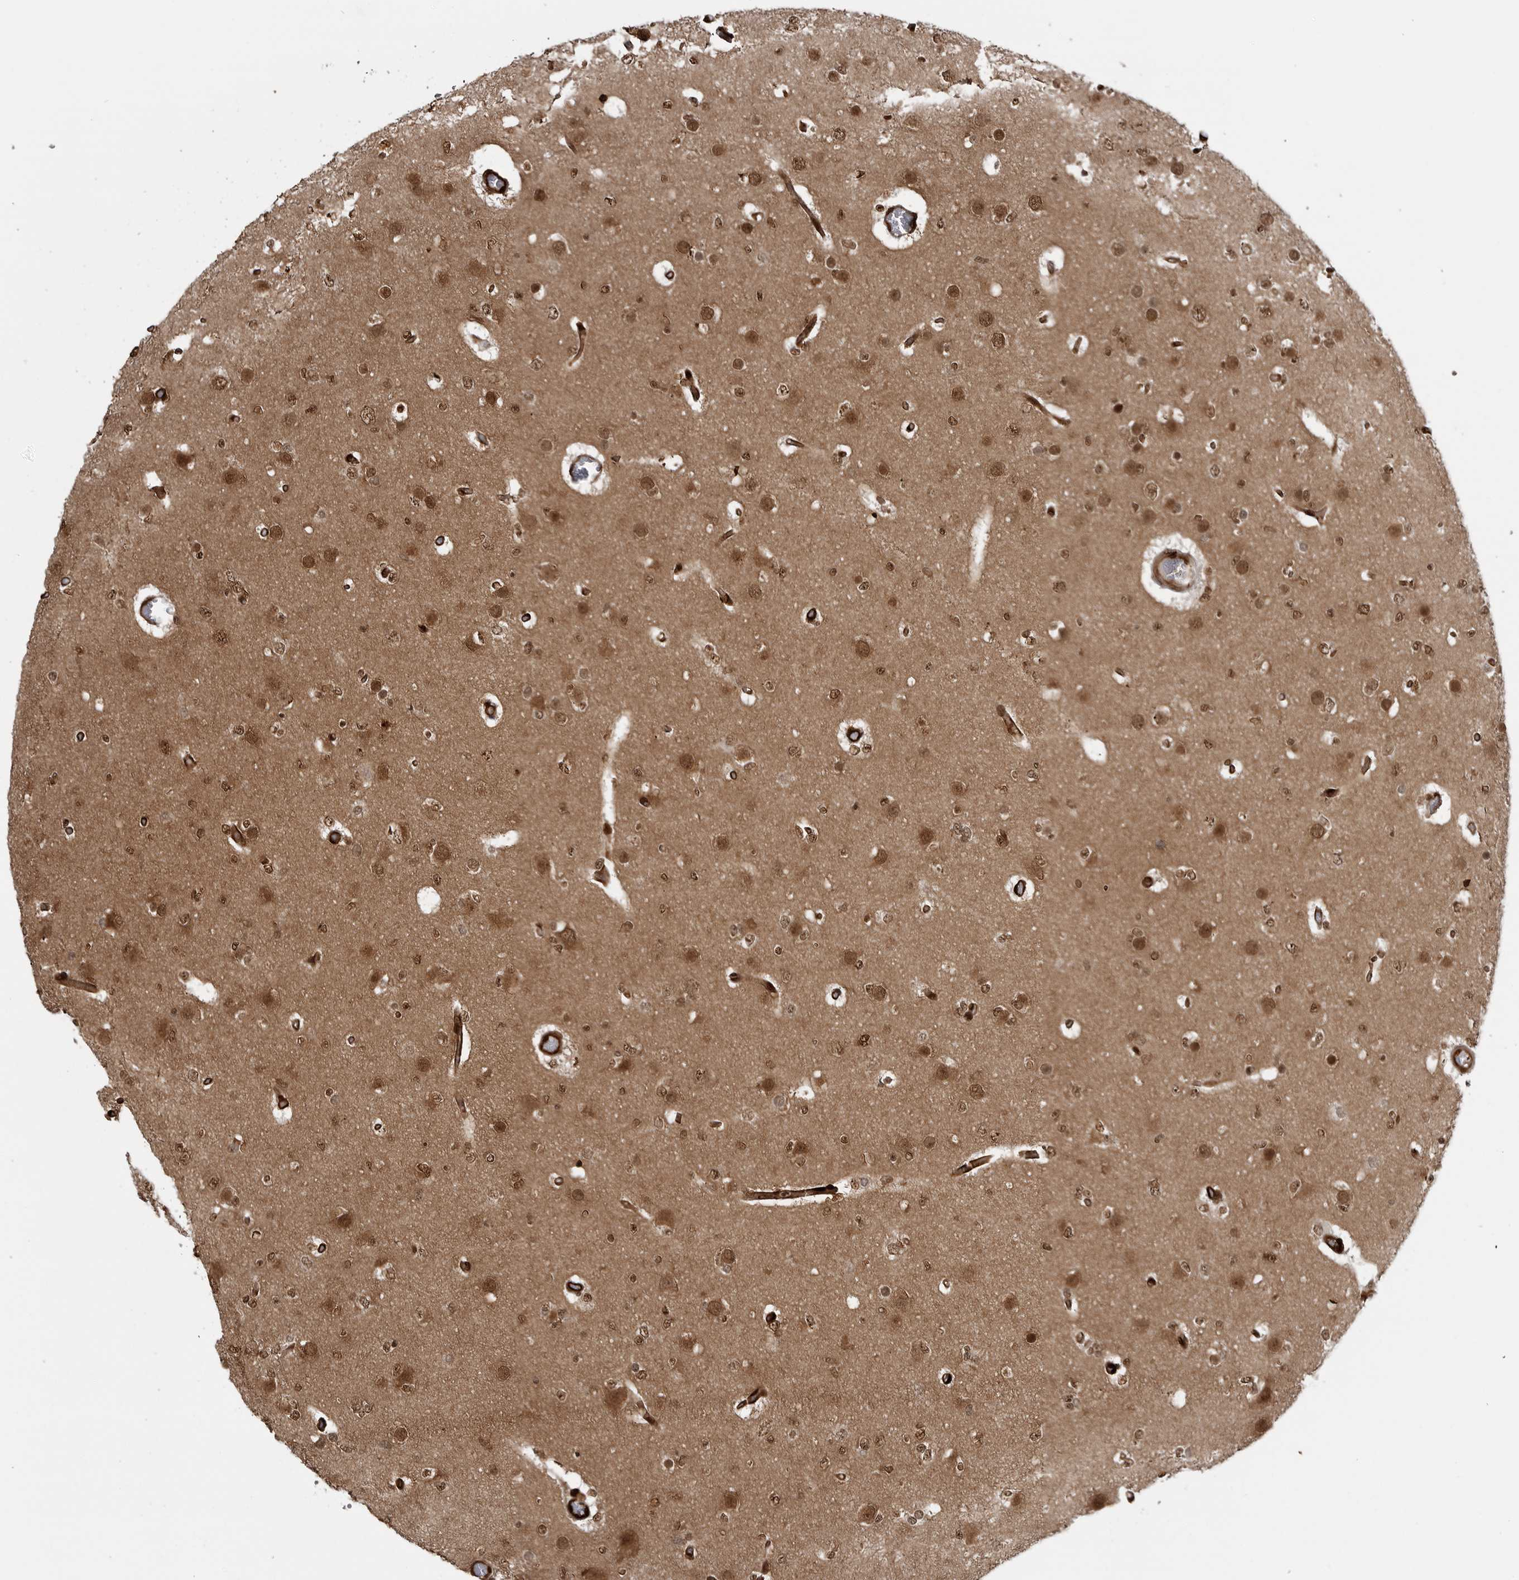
{"staining": {"intensity": "moderate", "quantity": ">75%", "location": "nuclear"}, "tissue": "glioma", "cell_type": "Tumor cells", "image_type": "cancer", "snomed": [{"axis": "morphology", "description": "Glioma, malignant, Low grade"}, {"axis": "topography", "description": "Brain"}], "caption": "Immunohistochemical staining of glioma shows medium levels of moderate nuclear protein expression in approximately >75% of tumor cells.", "gene": "SMAD2", "patient": {"sex": "female", "age": 22}}